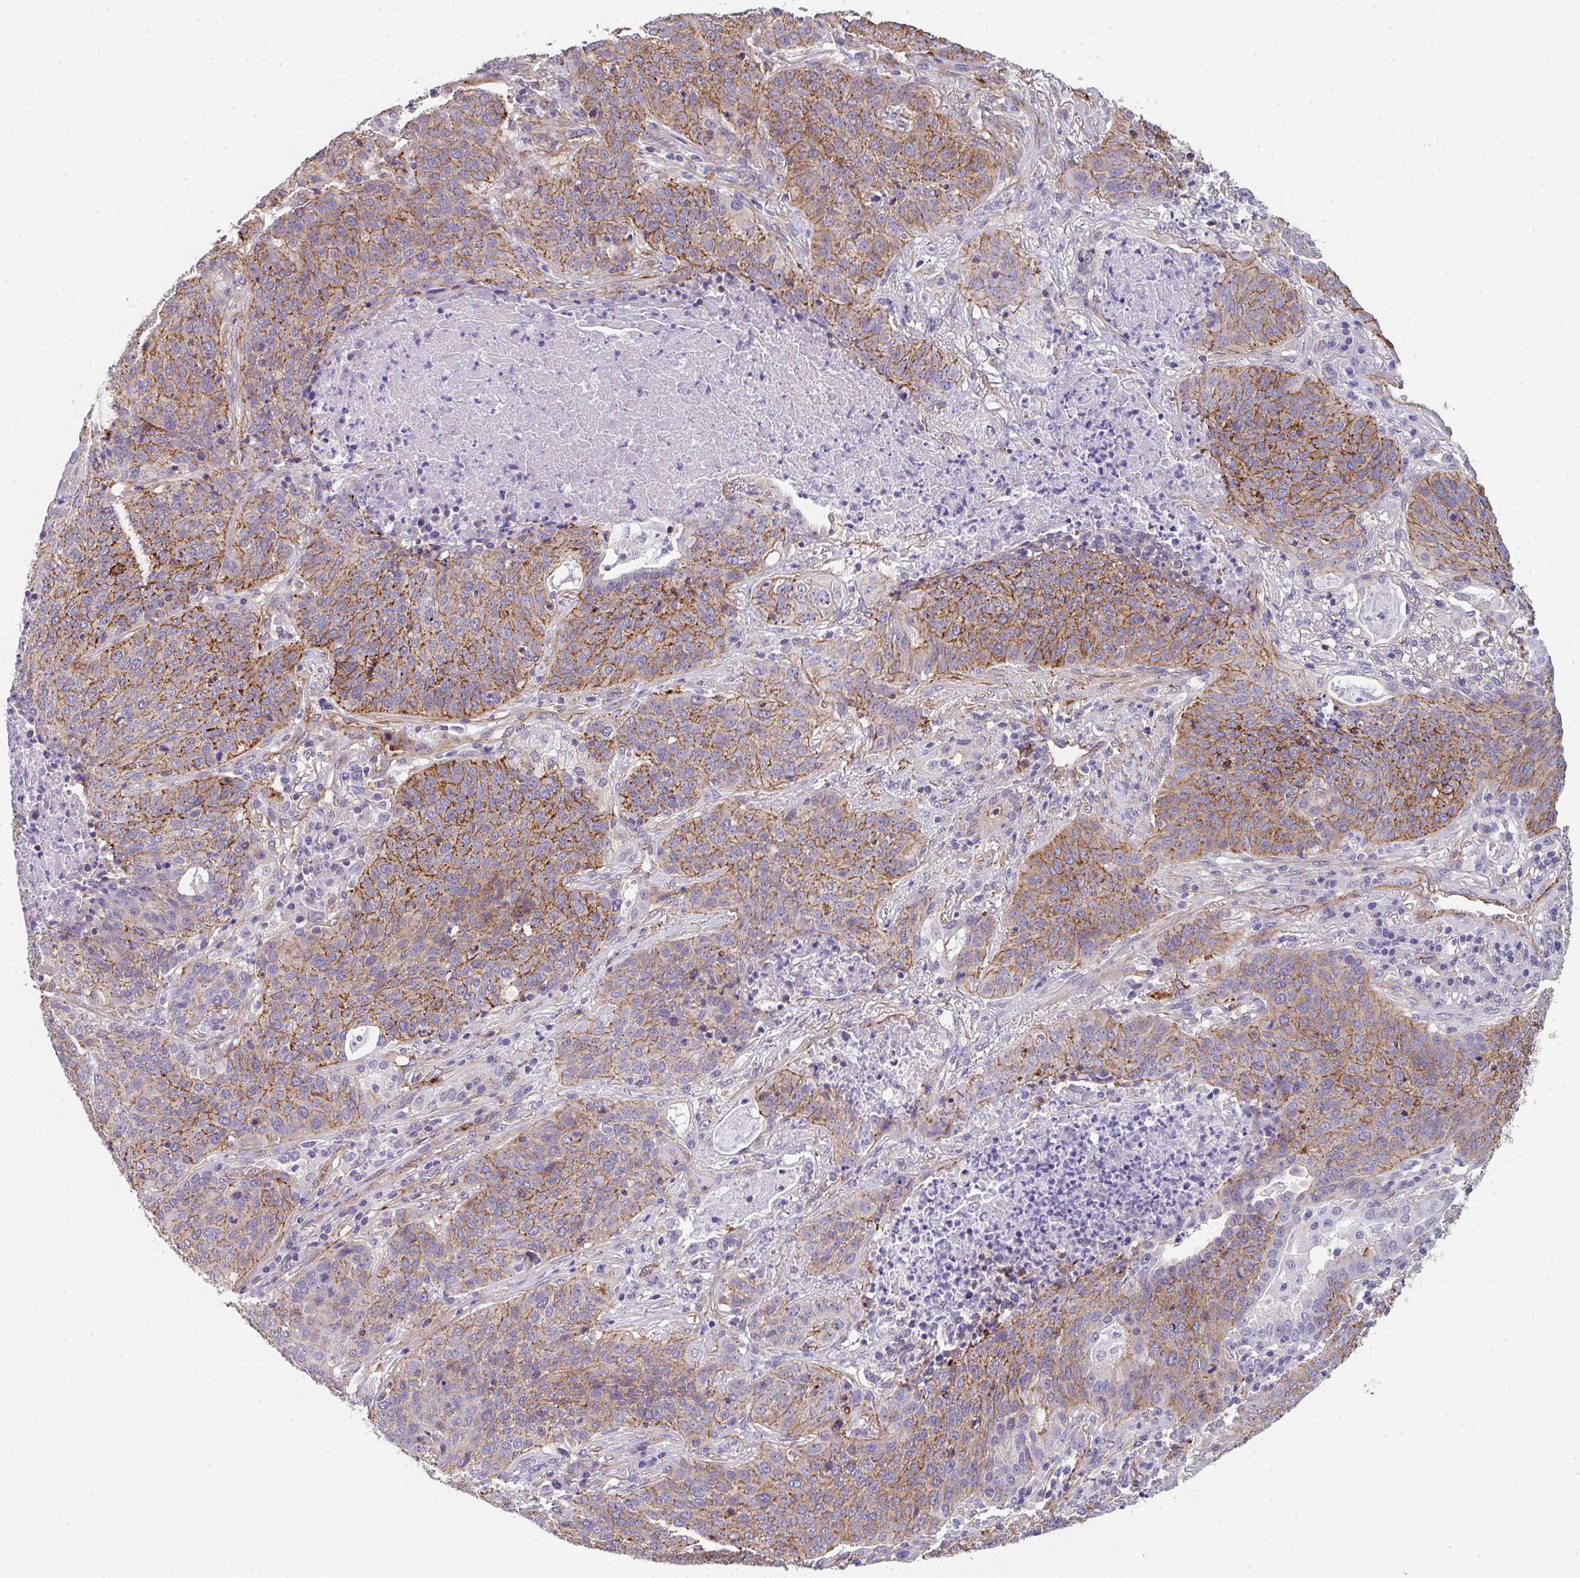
{"staining": {"intensity": "moderate", "quantity": "25%-75%", "location": "cytoplasmic/membranous"}, "tissue": "lung cancer", "cell_type": "Tumor cells", "image_type": "cancer", "snomed": [{"axis": "morphology", "description": "Squamous cell carcinoma, NOS"}, {"axis": "topography", "description": "Lung"}], "caption": "IHC (DAB) staining of squamous cell carcinoma (lung) demonstrates moderate cytoplasmic/membranous protein positivity in about 25%-75% of tumor cells.", "gene": "DBN1", "patient": {"sex": "male", "age": 63}}